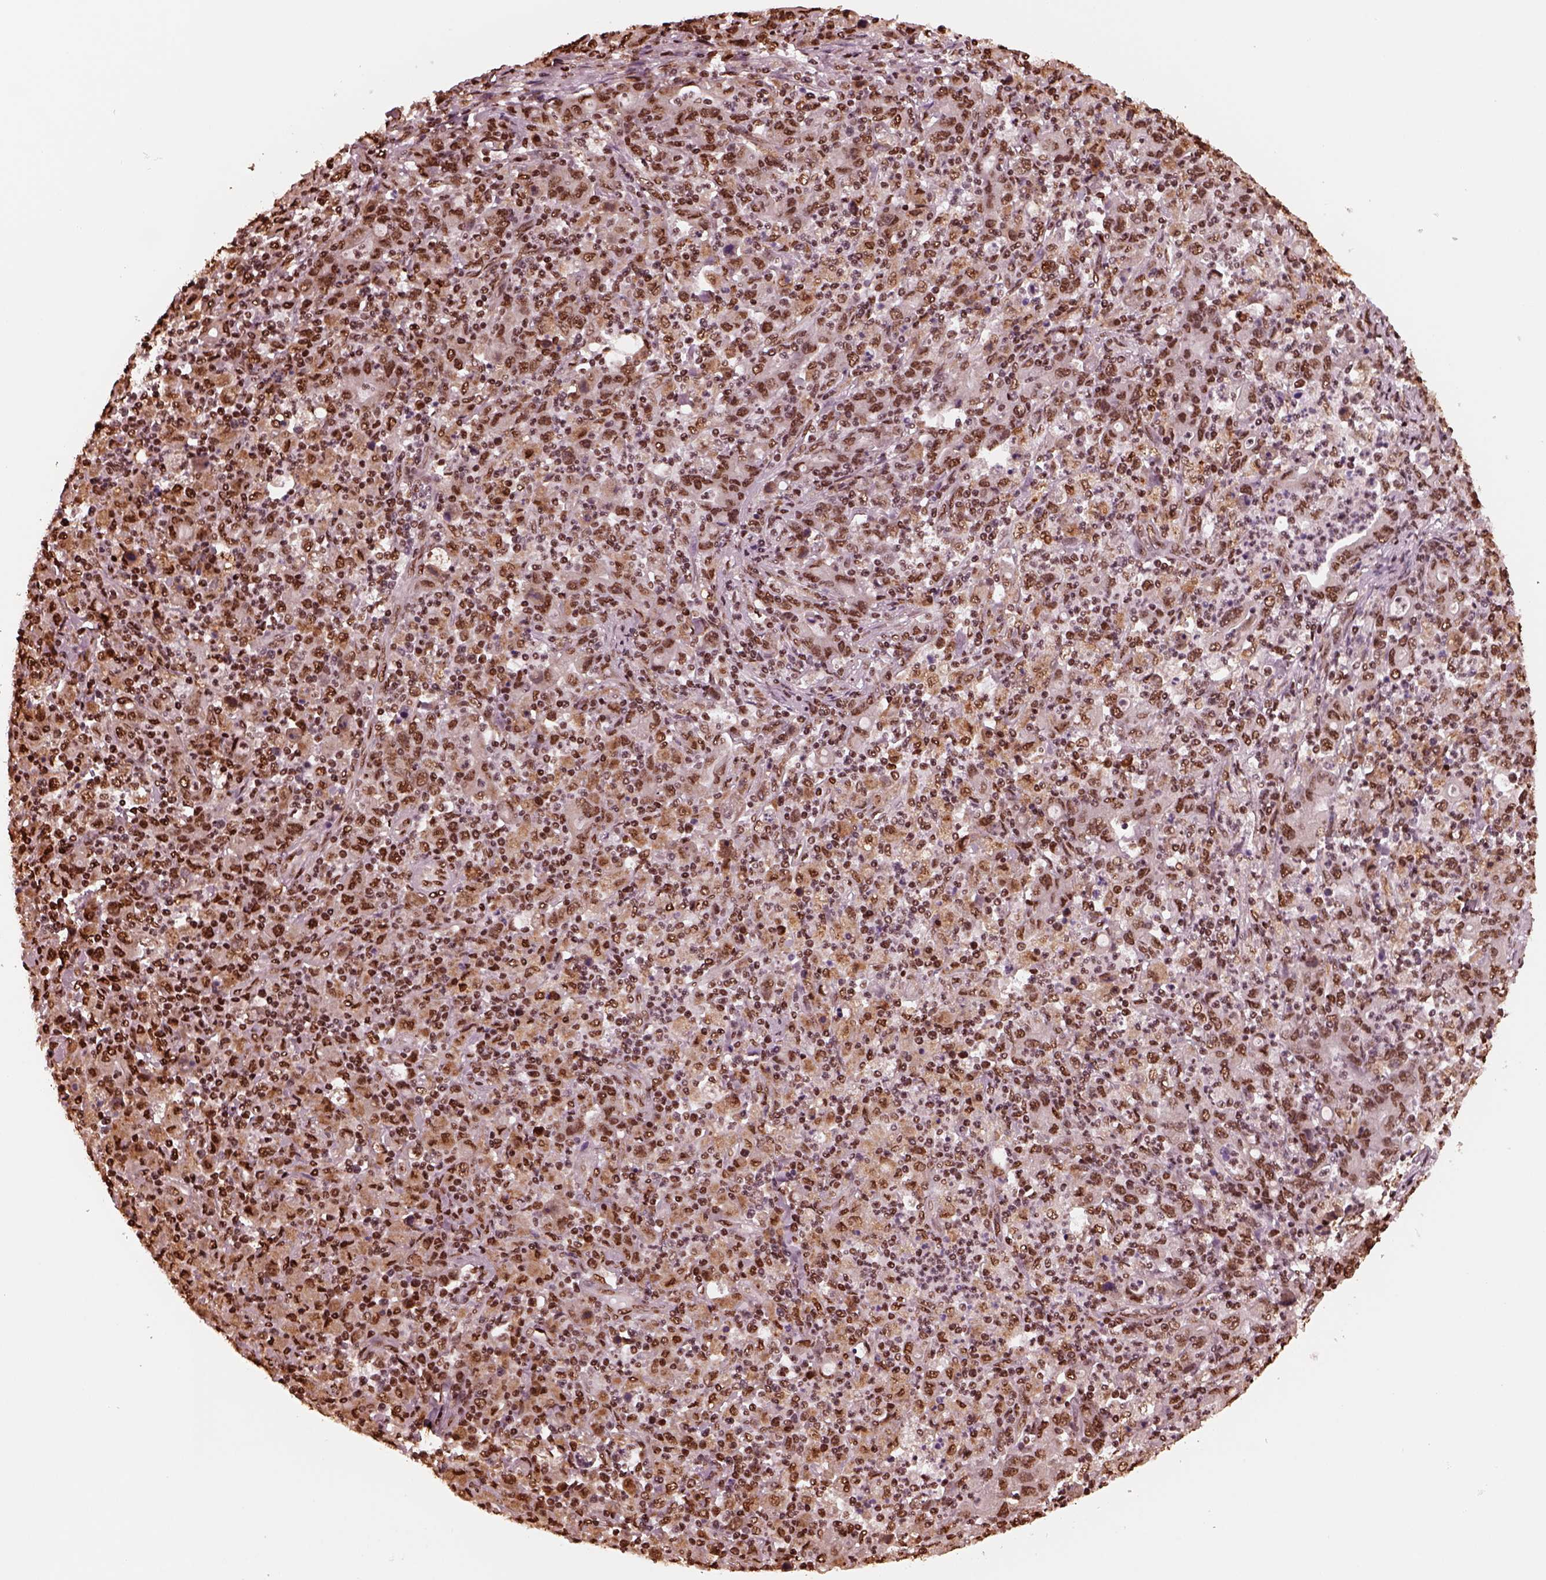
{"staining": {"intensity": "moderate", "quantity": ">75%", "location": "nuclear"}, "tissue": "stomach cancer", "cell_type": "Tumor cells", "image_type": "cancer", "snomed": [{"axis": "morphology", "description": "Adenocarcinoma, NOS"}, {"axis": "topography", "description": "Stomach, upper"}], "caption": "This micrograph reveals immunohistochemistry staining of stomach adenocarcinoma, with medium moderate nuclear staining in approximately >75% of tumor cells.", "gene": "NSD1", "patient": {"sex": "male", "age": 69}}